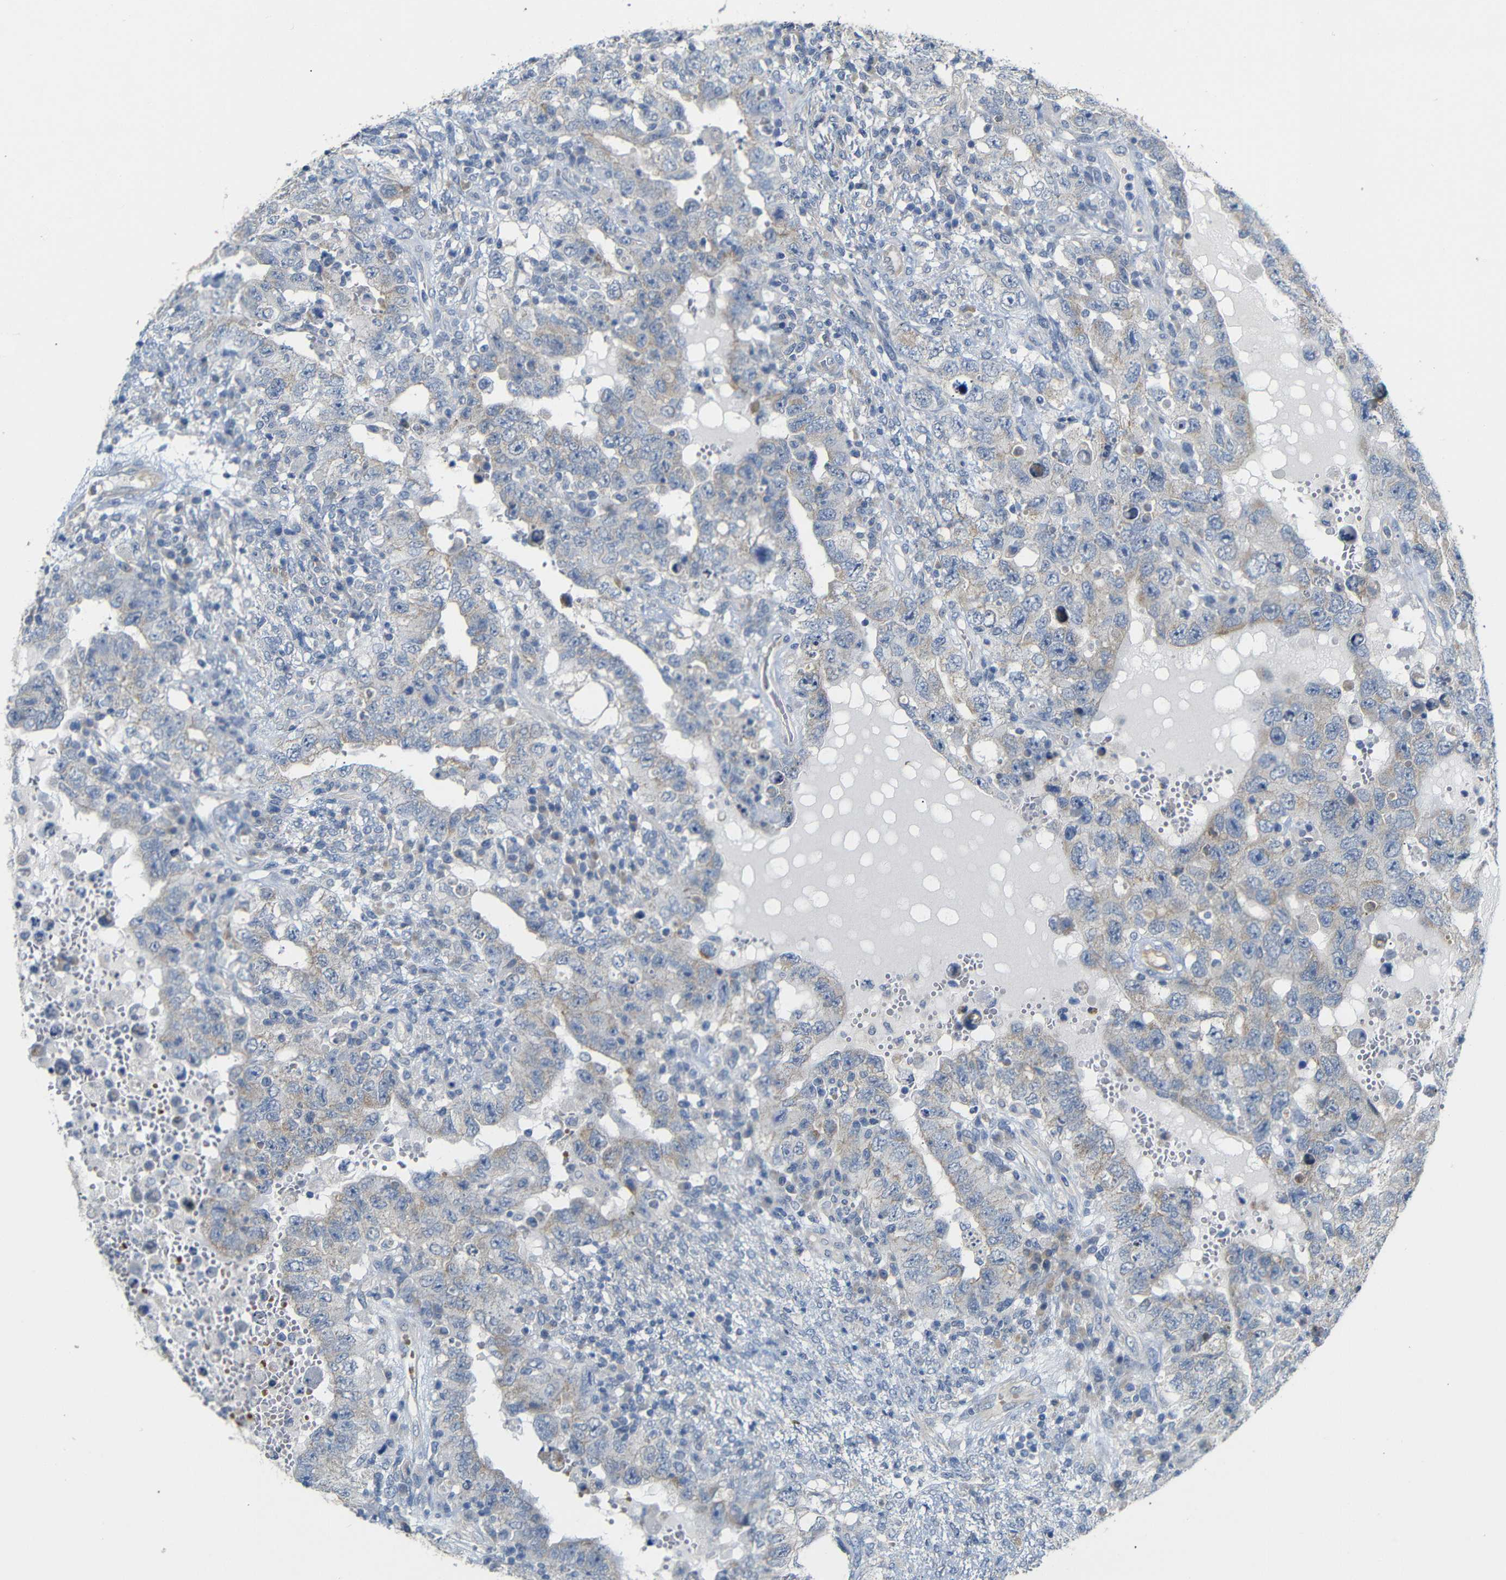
{"staining": {"intensity": "weak", "quantity": "<25%", "location": "cytoplasmic/membranous"}, "tissue": "testis cancer", "cell_type": "Tumor cells", "image_type": "cancer", "snomed": [{"axis": "morphology", "description": "Carcinoma, Embryonal, NOS"}, {"axis": "topography", "description": "Testis"}], "caption": "Micrograph shows no protein expression in tumor cells of embryonal carcinoma (testis) tissue.", "gene": "TBC1D32", "patient": {"sex": "male", "age": 26}}